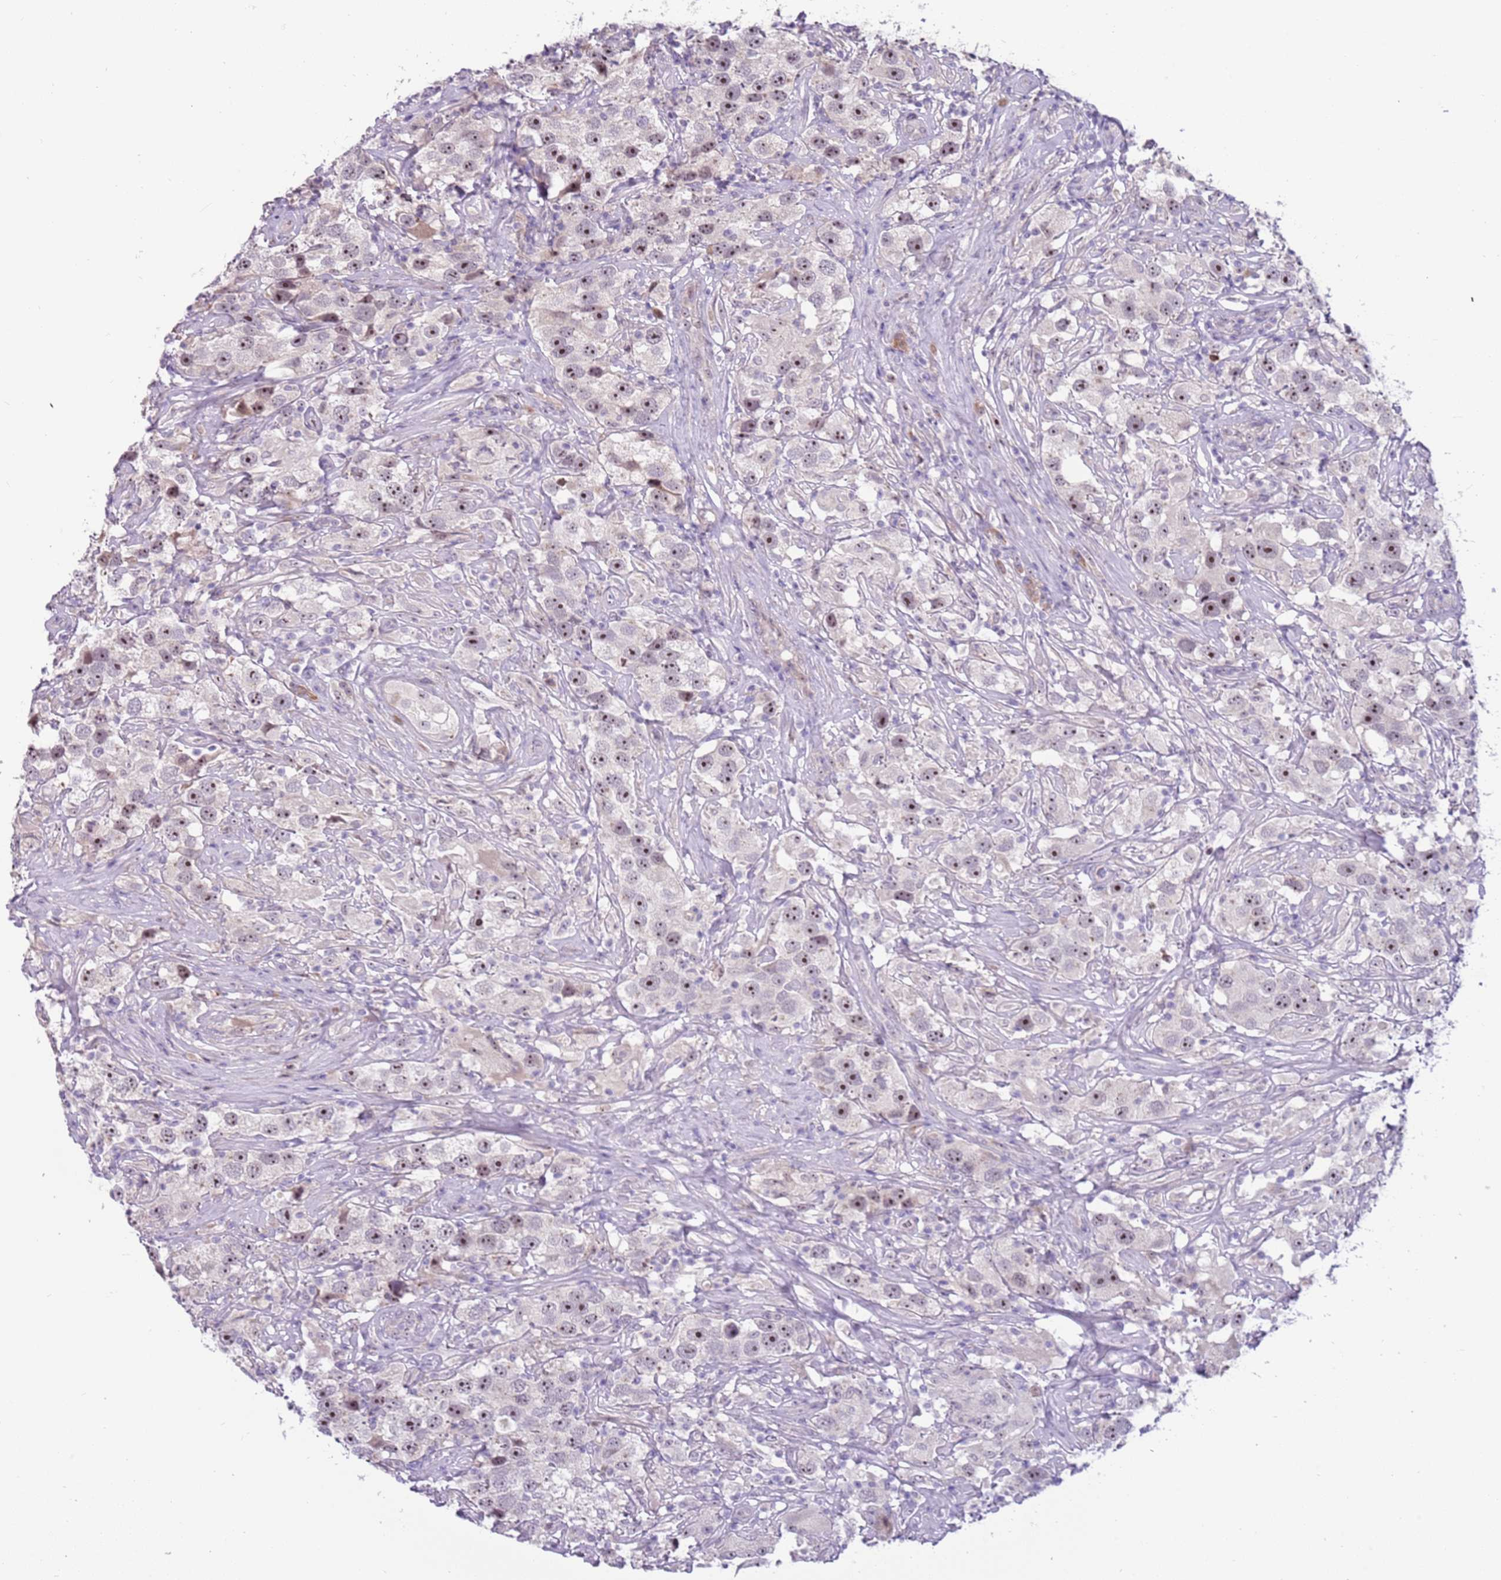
{"staining": {"intensity": "moderate", "quantity": ">75%", "location": "nuclear"}, "tissue": "testis cancer", "cell_type": "Tumor cells", "image_type": "cancer", "snomed": [{"axis": "morphology", "description": "Seminoma, NOS"}, {"axis": "topography", "description": "Testis"}], "caption": "A medium amount of moderate nuclear positivity is identified in about >75% of tumor cells in seminoma (testis) tissue.", "gene": "UCMA", "patient": {"sex": "male", "age": 49}}